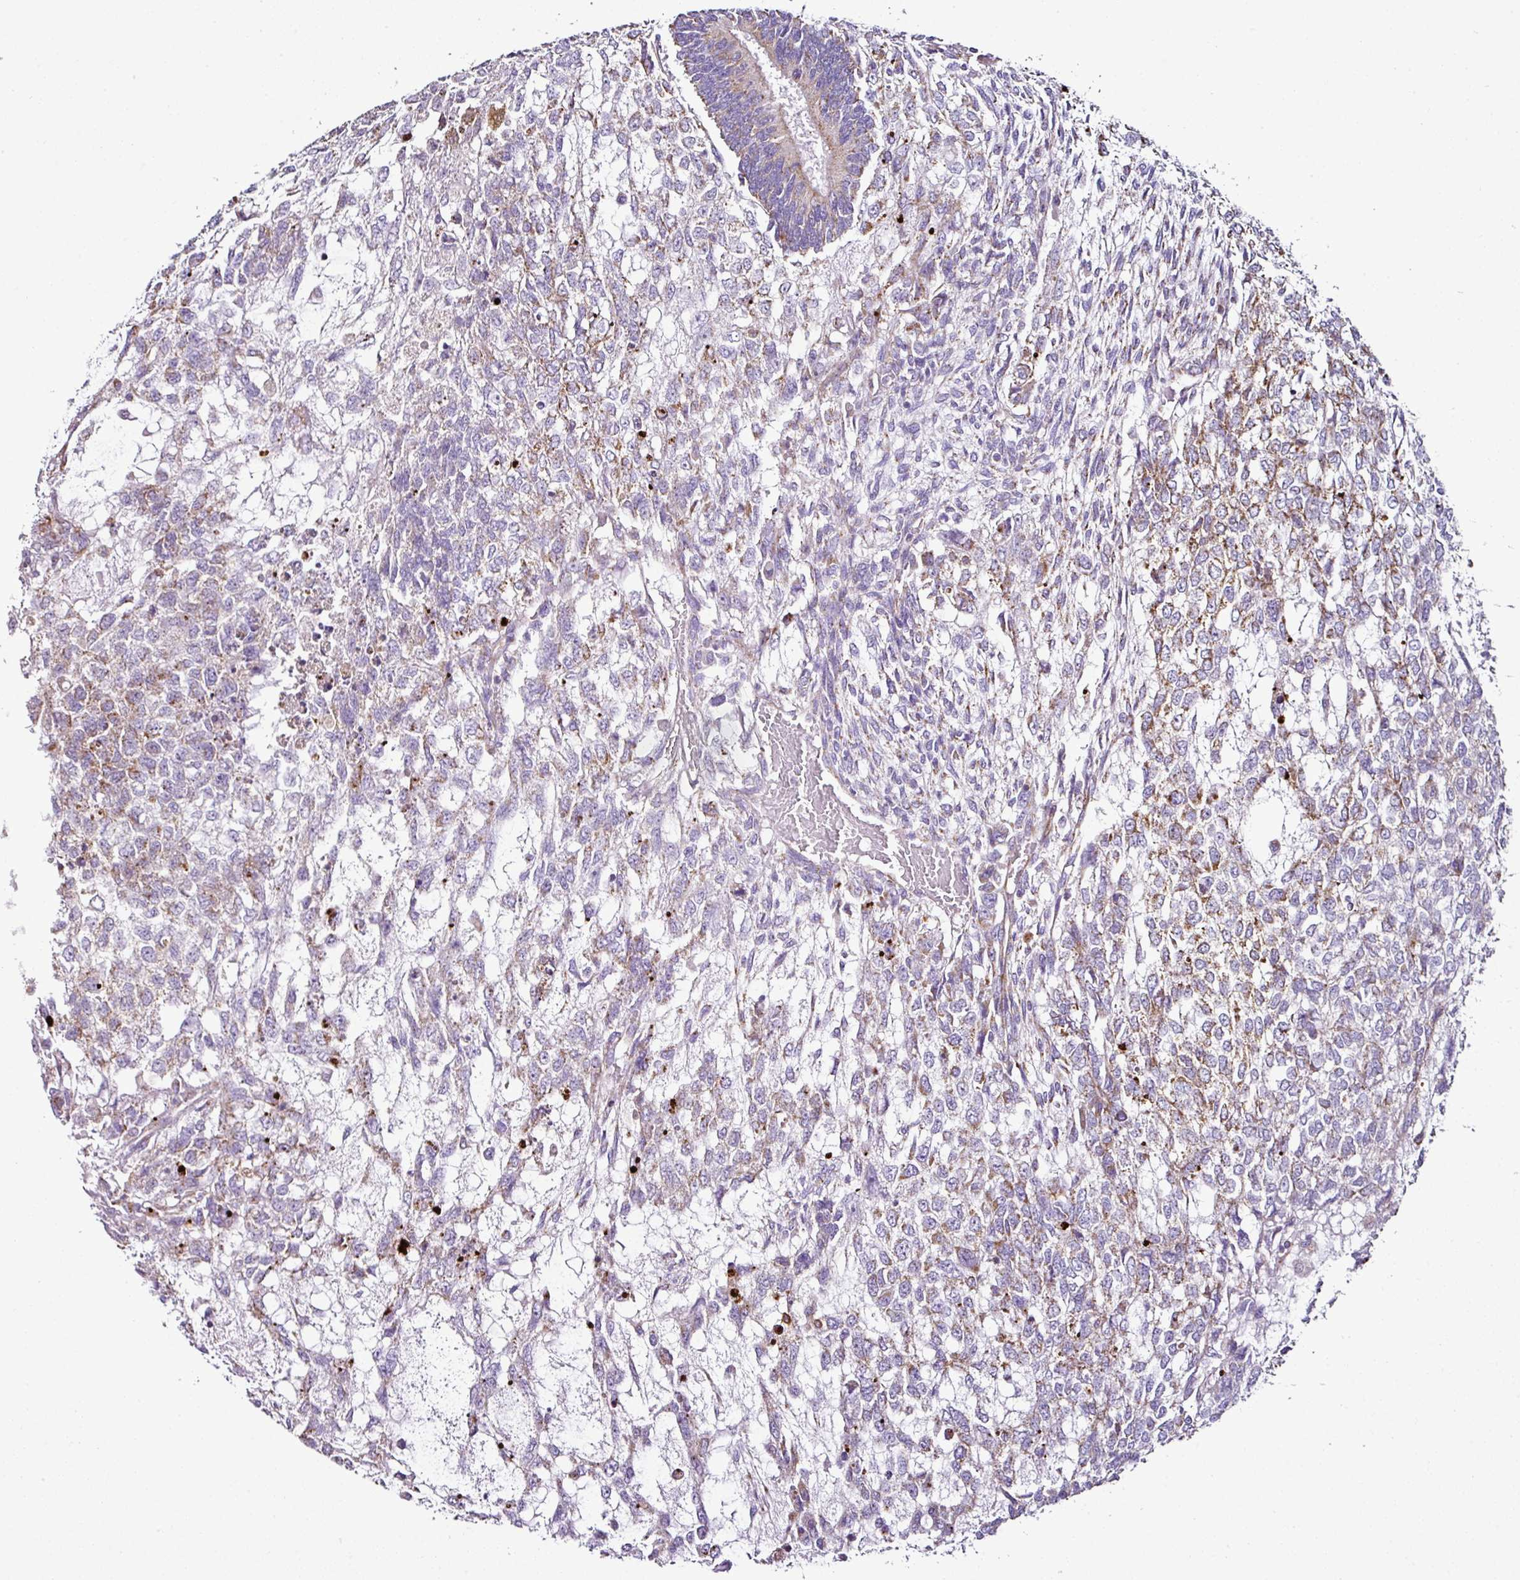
{"staining": {"intensity": "weak", "quantity": "25%-75%", "location": "cytoplasmic/membranous"}, "tissue": "testis cancer", "cell_type": "Tumor cells", "image_type": "cancer", "snomed": [{"axis": "morphology", "description": "Carcinoma, Embryonal, NOS"}, {"axis": "topography", "description": "Testis"}], "caption": "Human embryonal carcinoma (testis) stained for a protein (brown) demonstrates weak cytoplasmic/membranous positive positivity in approximately 25%-75% of tumor cells.", "gene": "DPAGT1", "patient": {"sex": "male", "age": 23}}